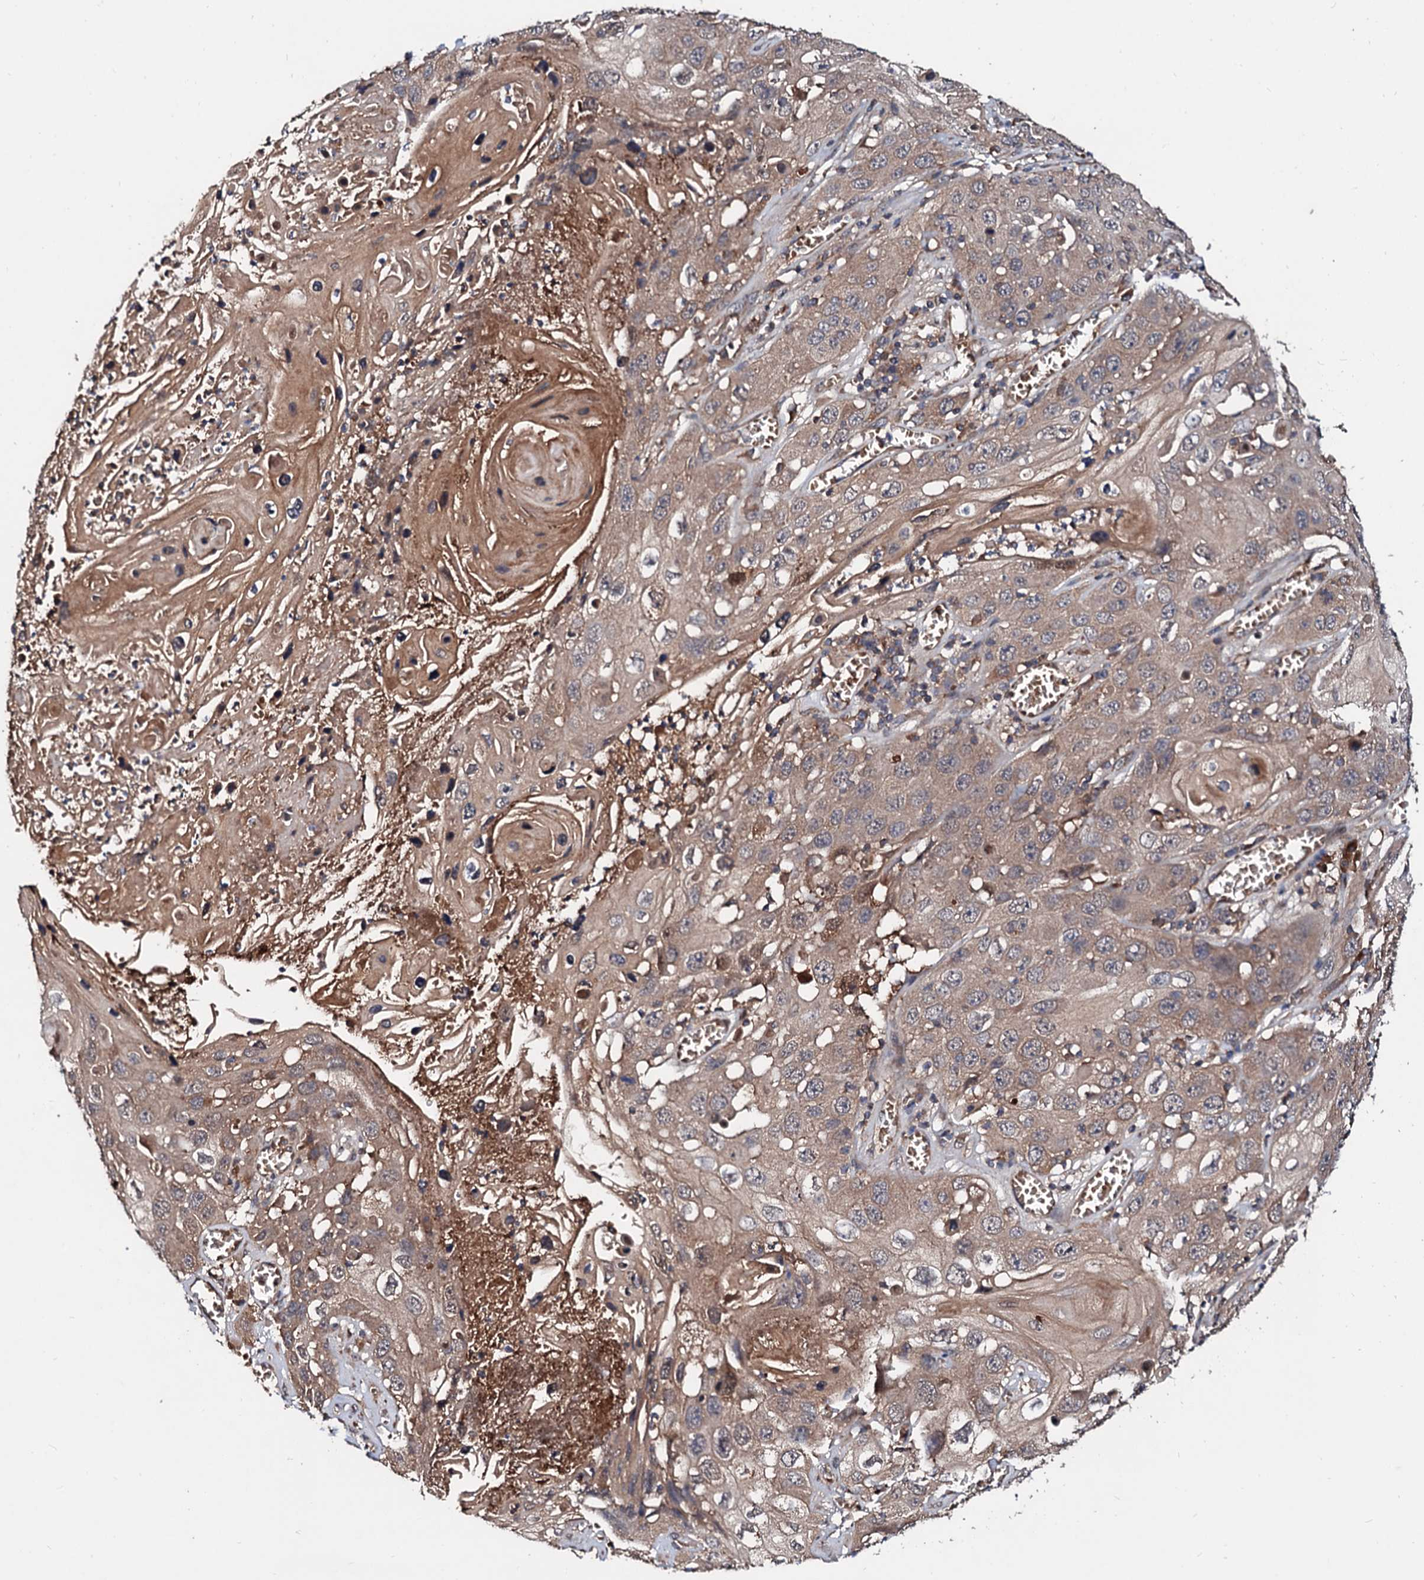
{"staining": {"intensity": "moderate", "quantity": ">75%", "location": "cytoplasmic/membranous"}, "tissue": "skin cancer", "cell_type": "Tumor cells", "image_type": "cancer", "snomed": [{"axis": "morphology", "description": "Squamous cell carcinoma, NOS"}, {"axis": "topography", "description": "Skin"}], "caption": "Protein expression analysis of human skin squamous cell carcinoma reveals moderate cytoplasmic/membranous positivity in approximately >75% of tumor cells.", "gene": "EXTL1", "patient": {"sex": "male", "age": 55}}